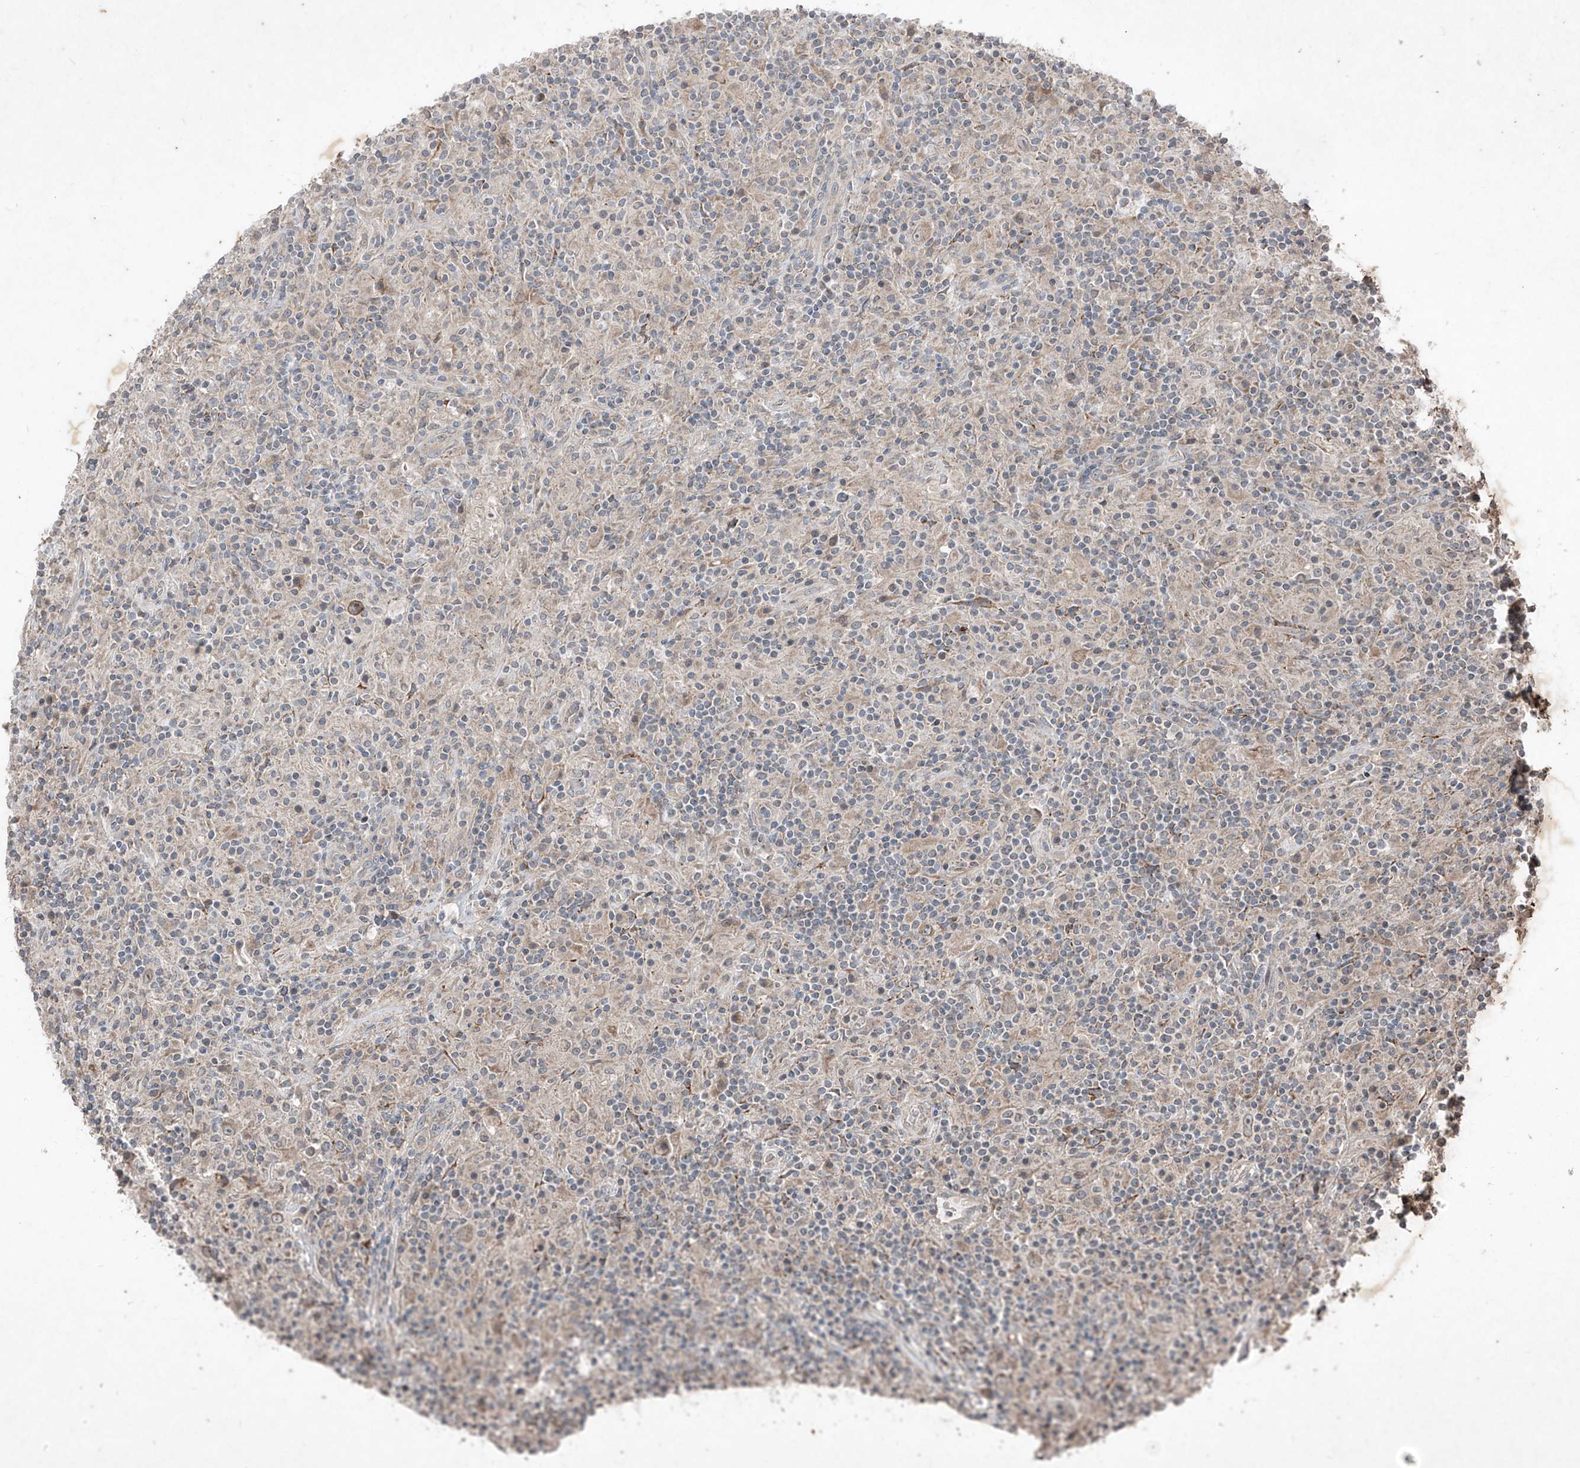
{"staining": {"intensity": "weak", "quantity": "25%-75%", "location": "cytoplasmic/membranous"}, "tissue": "lymphoma", "cell_type": "Tumor cells", "image_type": "cancer", "snomed": [{"axis": "morphology", "description": "Hodgkin's disease, NOS"}, {"axis": "topography", "description": "Lymph node"}], "caption": "Immunohistochemistry (IHC) histopathology image of human Hodgkin's disease stained for a protein (brown), which displays low levels of weak cytoplasmic/membranous staining in about 25%-75% of tumor cells.", "gene": "ABCD3", "patient": {"sex": "male", "age": 70}}